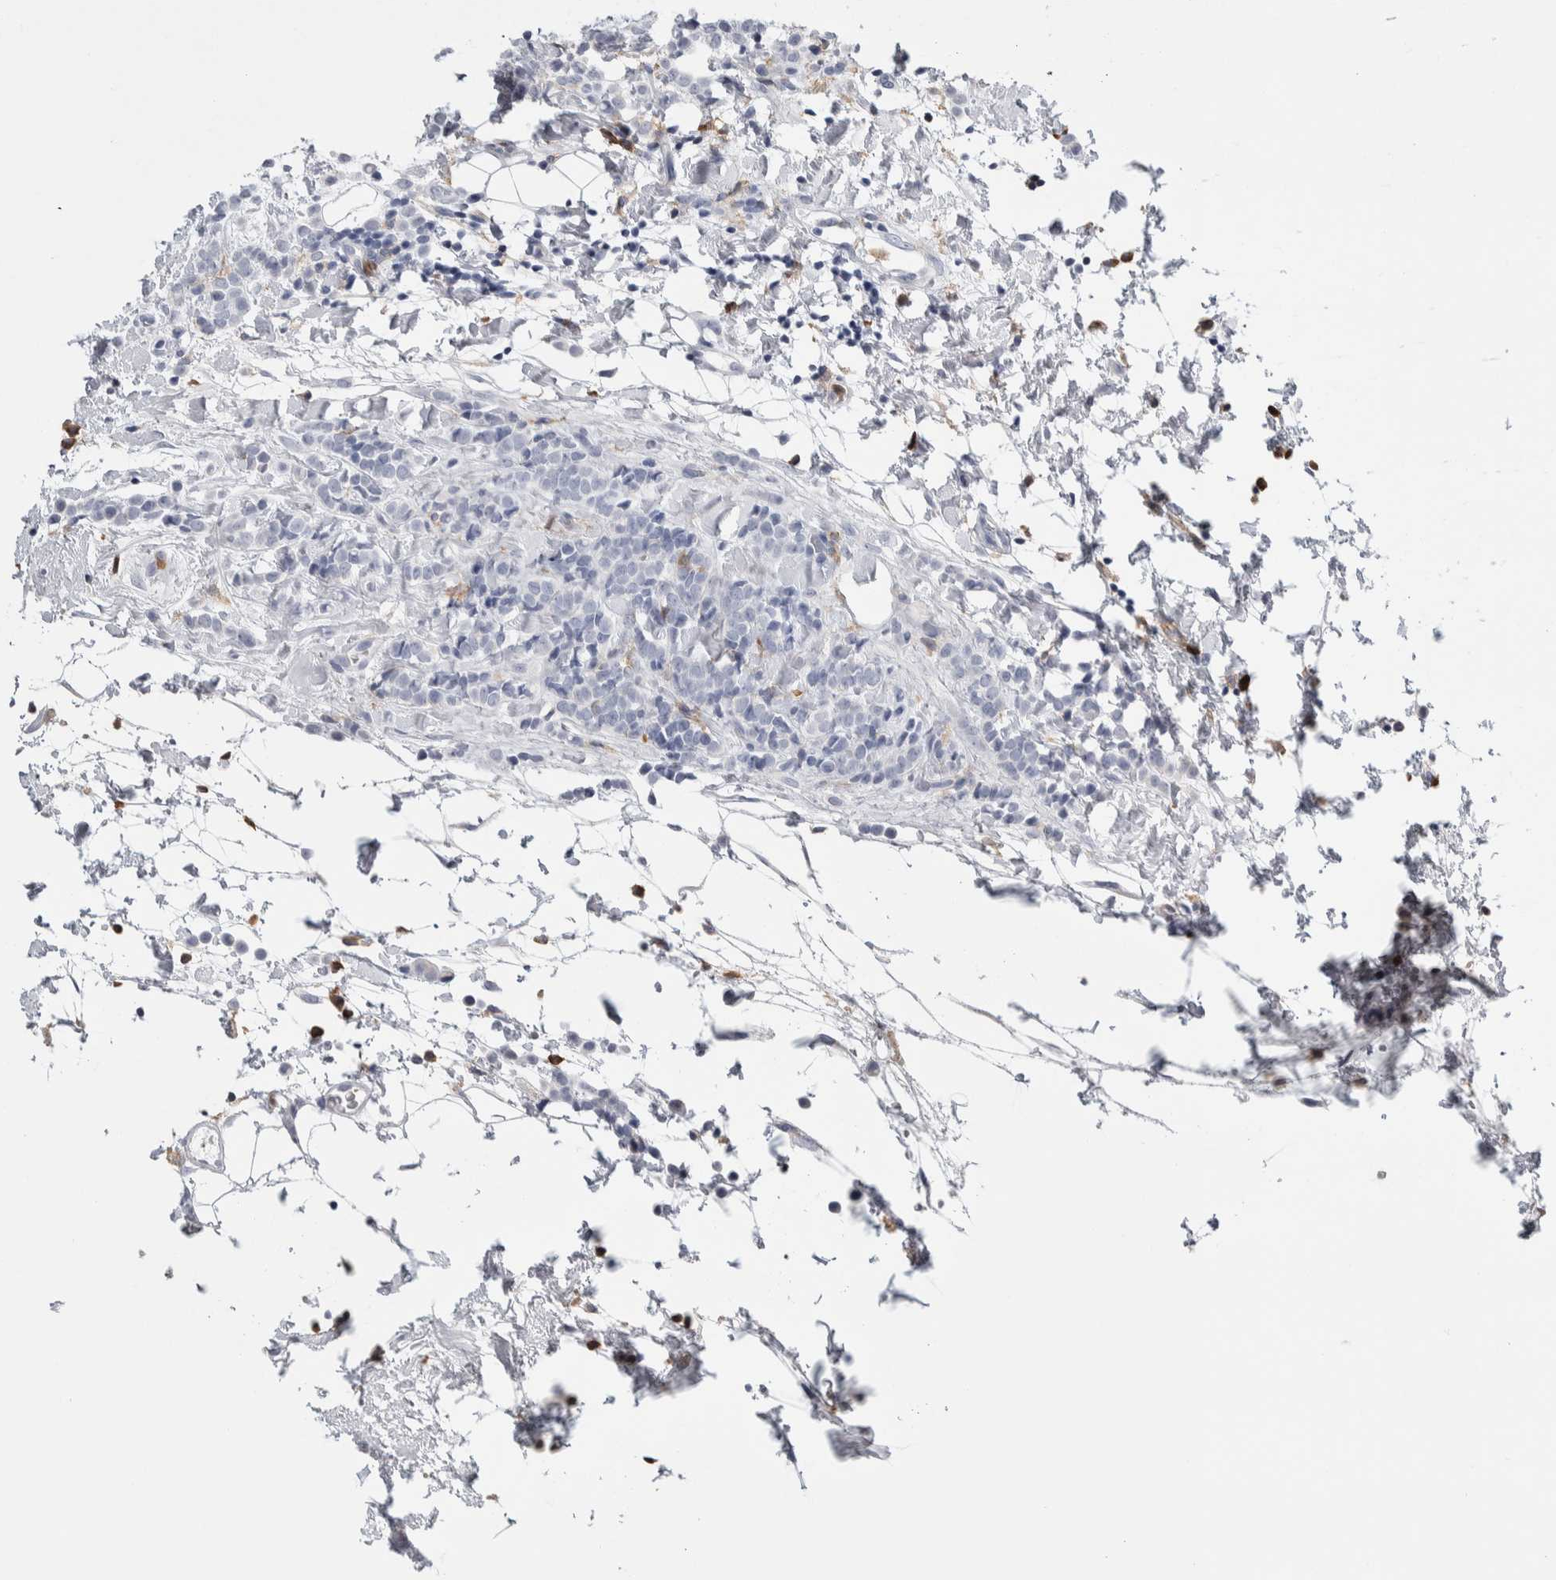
{"staining": {"intensity": "negative", "quantity": "none", "location": "none"}, "tissue": "breast cancer", "cell_type": "Tumor cells", "image_type": "cancer", "snomed": [{"axis": "morphology", "description": "Lobular carcinoma"}, {"axis": "topography", "description": "Breast"}], "caption": "Image shows no protein expression in tumor cells of breast cancer tissue. (DAB (3,3'-diaminobenzidine) immunohistochemistry, high magnification).", "gene": "SKAP2", "patient": {"sex": "female", "age": 50}}